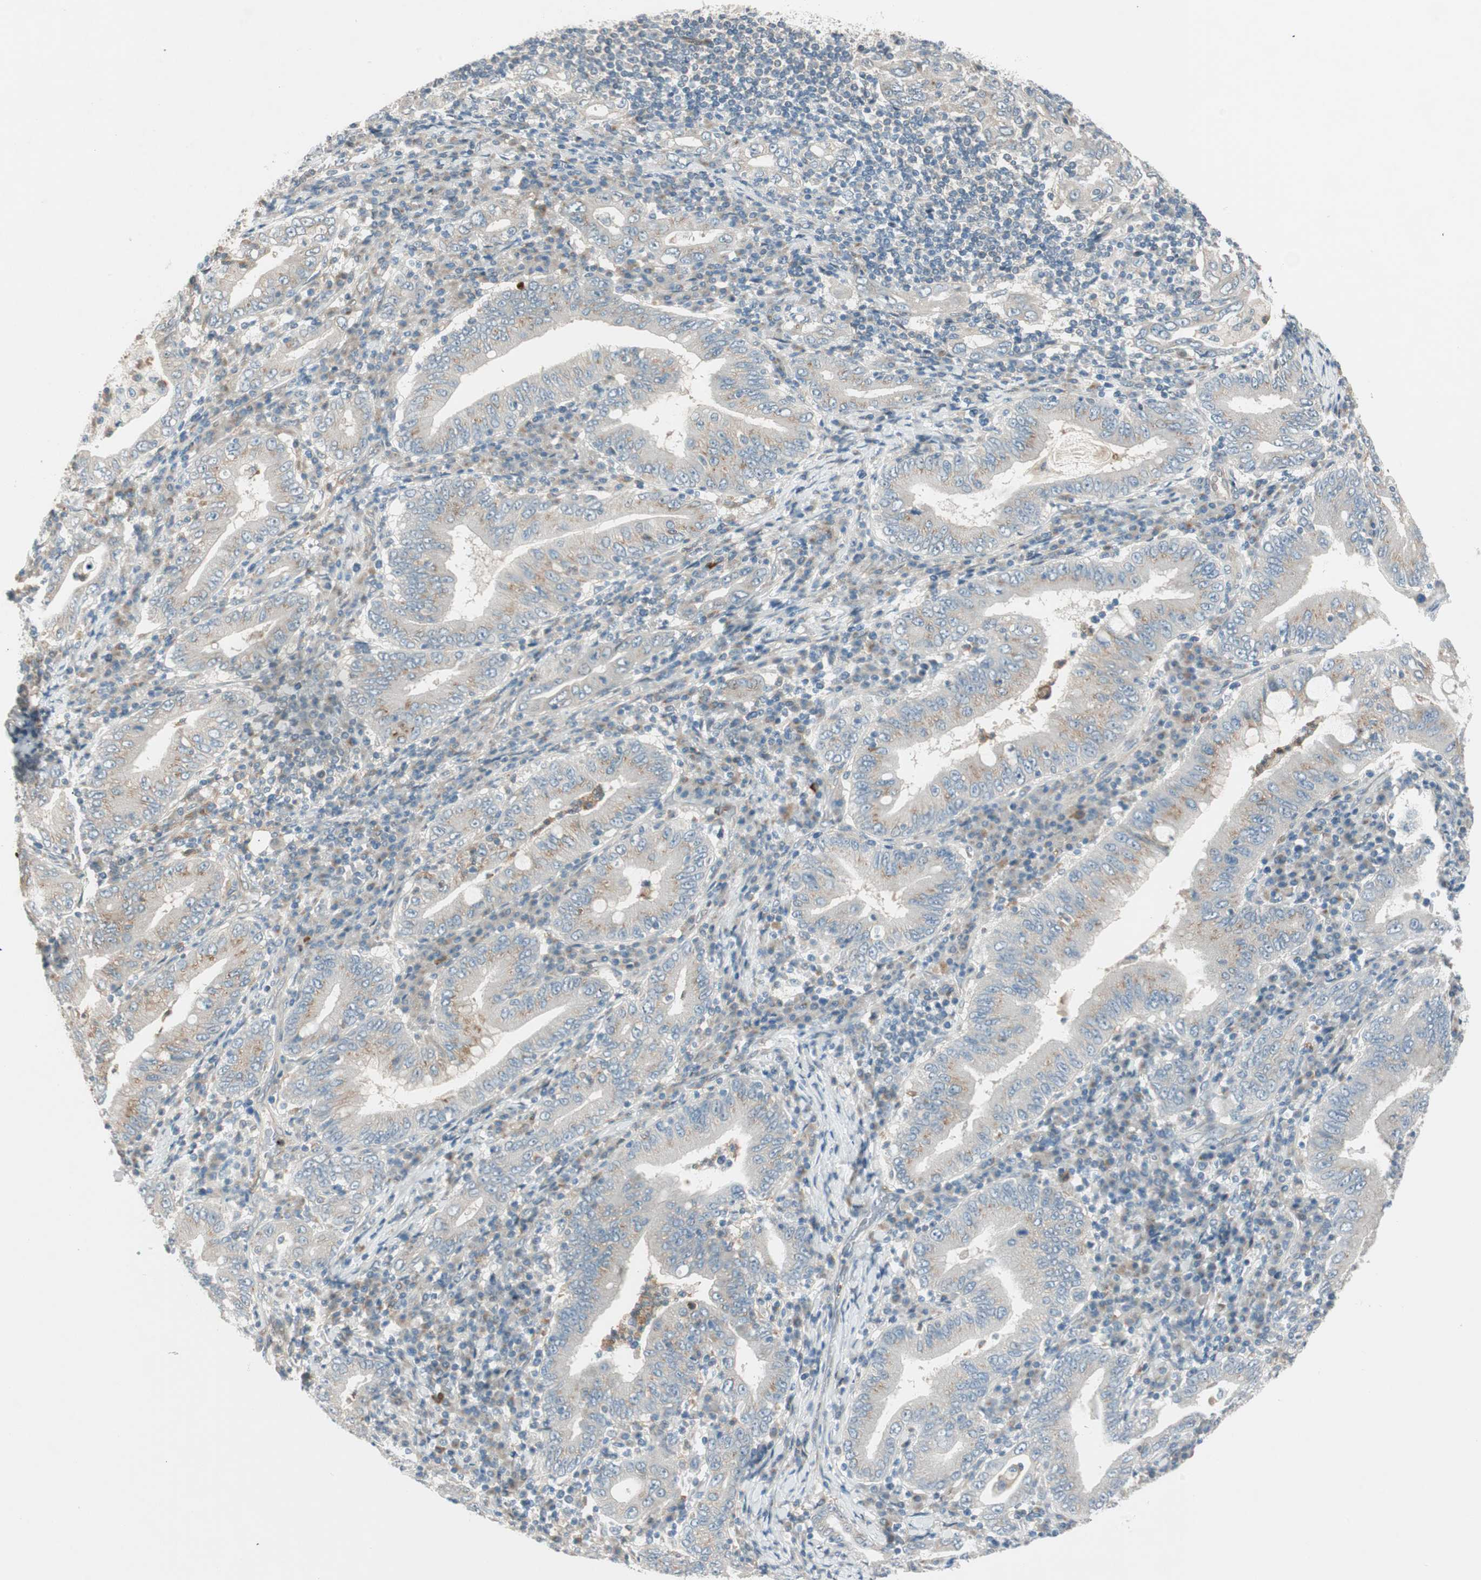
{"staining": {"intensity": "weak", "quantity": "25%-75%", "location": "cytoplasmic/membranous"}, "tissue": "stomach cancer", "cell_type": "Tumor cells", "image_type": "cancer", "snomed": [{"axis": "morphology", "description": "Normal tissue, NOS"}, {"axis": "morphology", "description": "Adenocarcinoma, NOS"}, {"axis": "topography", "description": "Esophagus"}, {"axis": "topography", "description": "Stomach, upper"}, {"axis": "topography", "description": "Peripheral nerve tissue"}], "caption": "Approximately 25%-75% of tumor cells in stomach cancer (adenocarcinoma) reveal weak cytoplasmic/membranous protein expression as visualized by brown immunohistochemical staining.", "gene": "CGRRF1", "patient": {"sex": "male", "age": 62}}